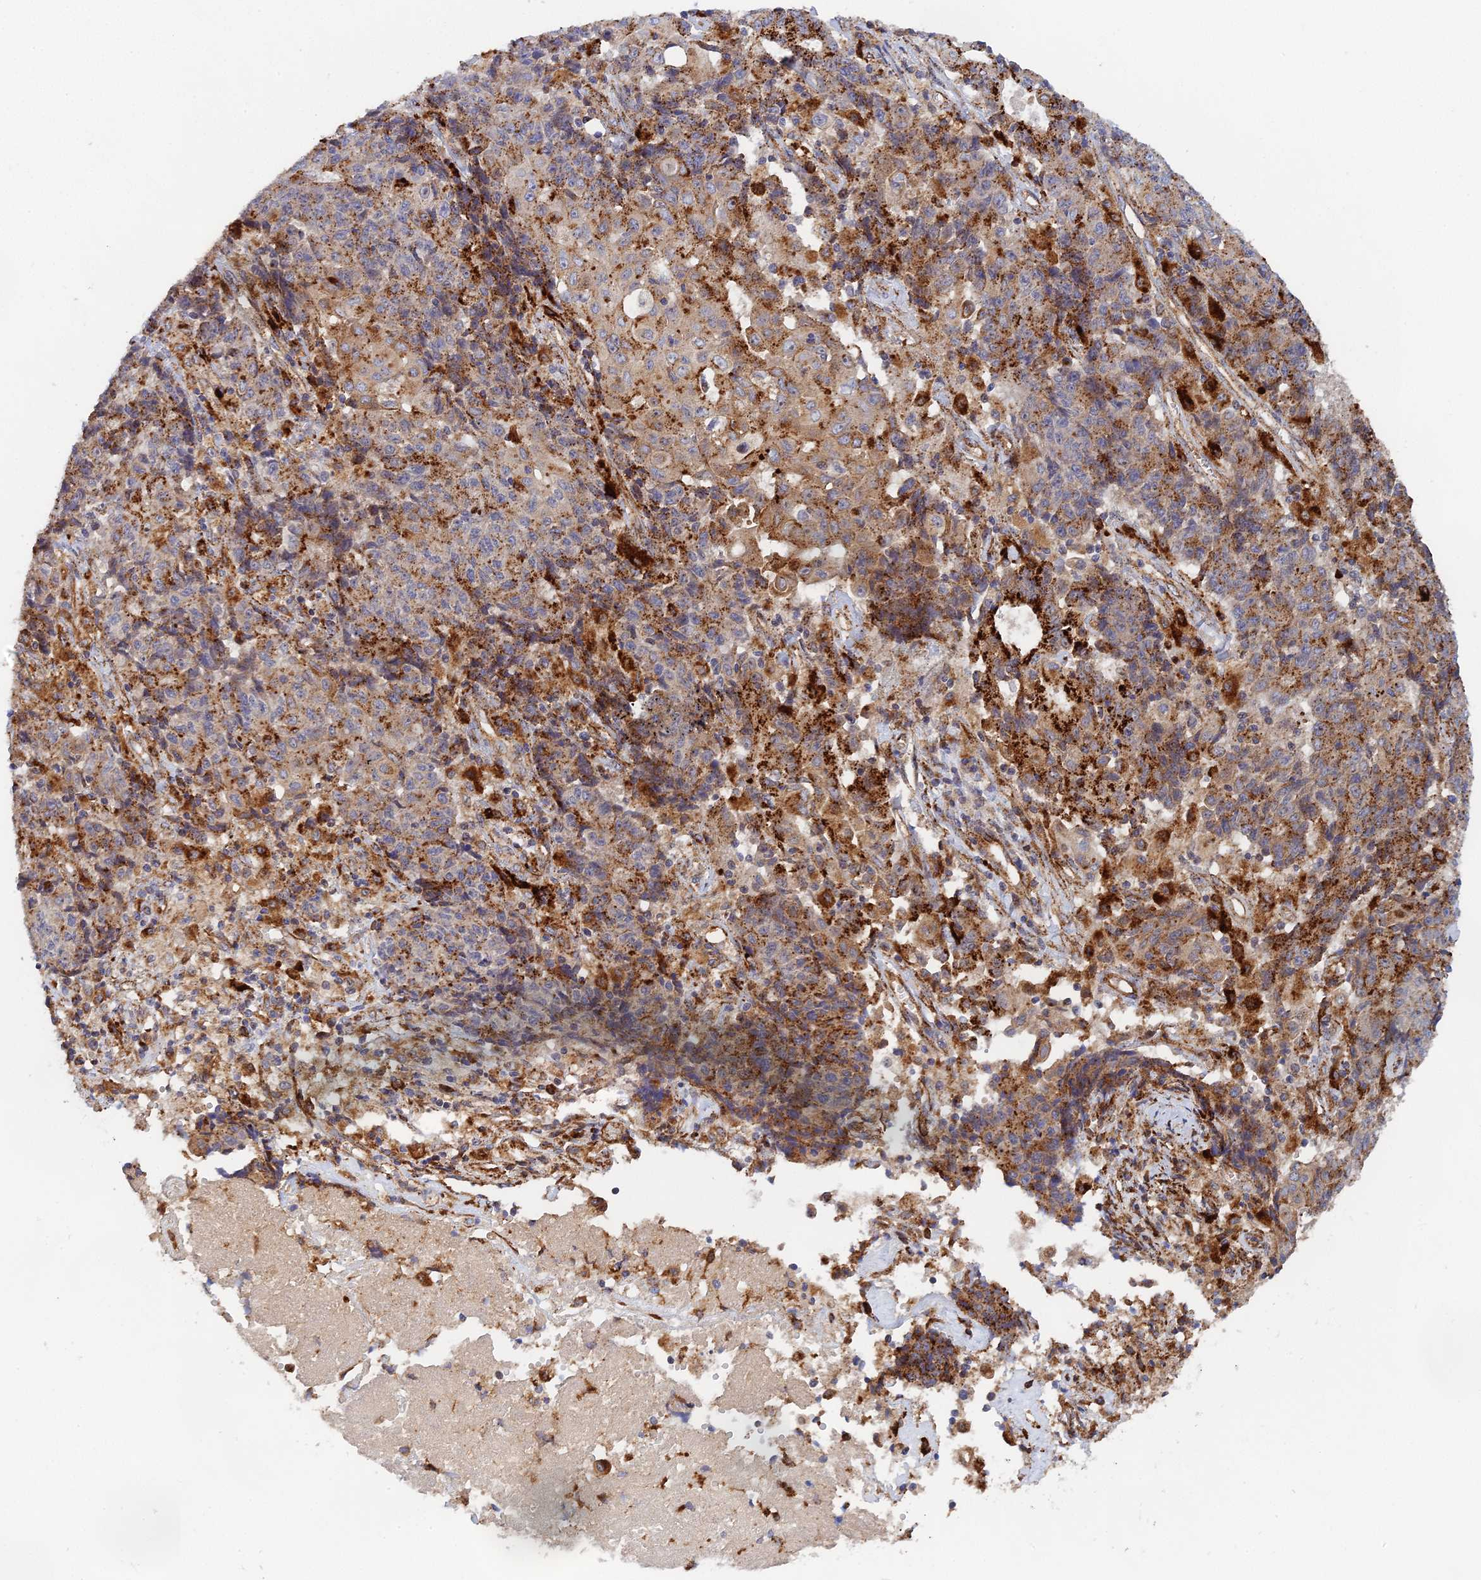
{"staining": {"intensity": "moderate", "quantity": ">75%", "location": "cytoplasmic/membranous"}, "tissue": "ovarian cancer", "cell_type": "Tumor cells", "image_type": "cancer", "snomed": [{"axis": "morphology", "description": "Carcinoma, endometroid"}, {"axis": "topography", "description": "Ovary"}], "caption": "Human ovarian cancer stained for a protein (brown) exhibits moderate cytoplasmic/membranous positive expression in approximately >75% of tumor cells.", "gene": "PPP2R3C", "patient": {"sex": "female", "age": 42}}